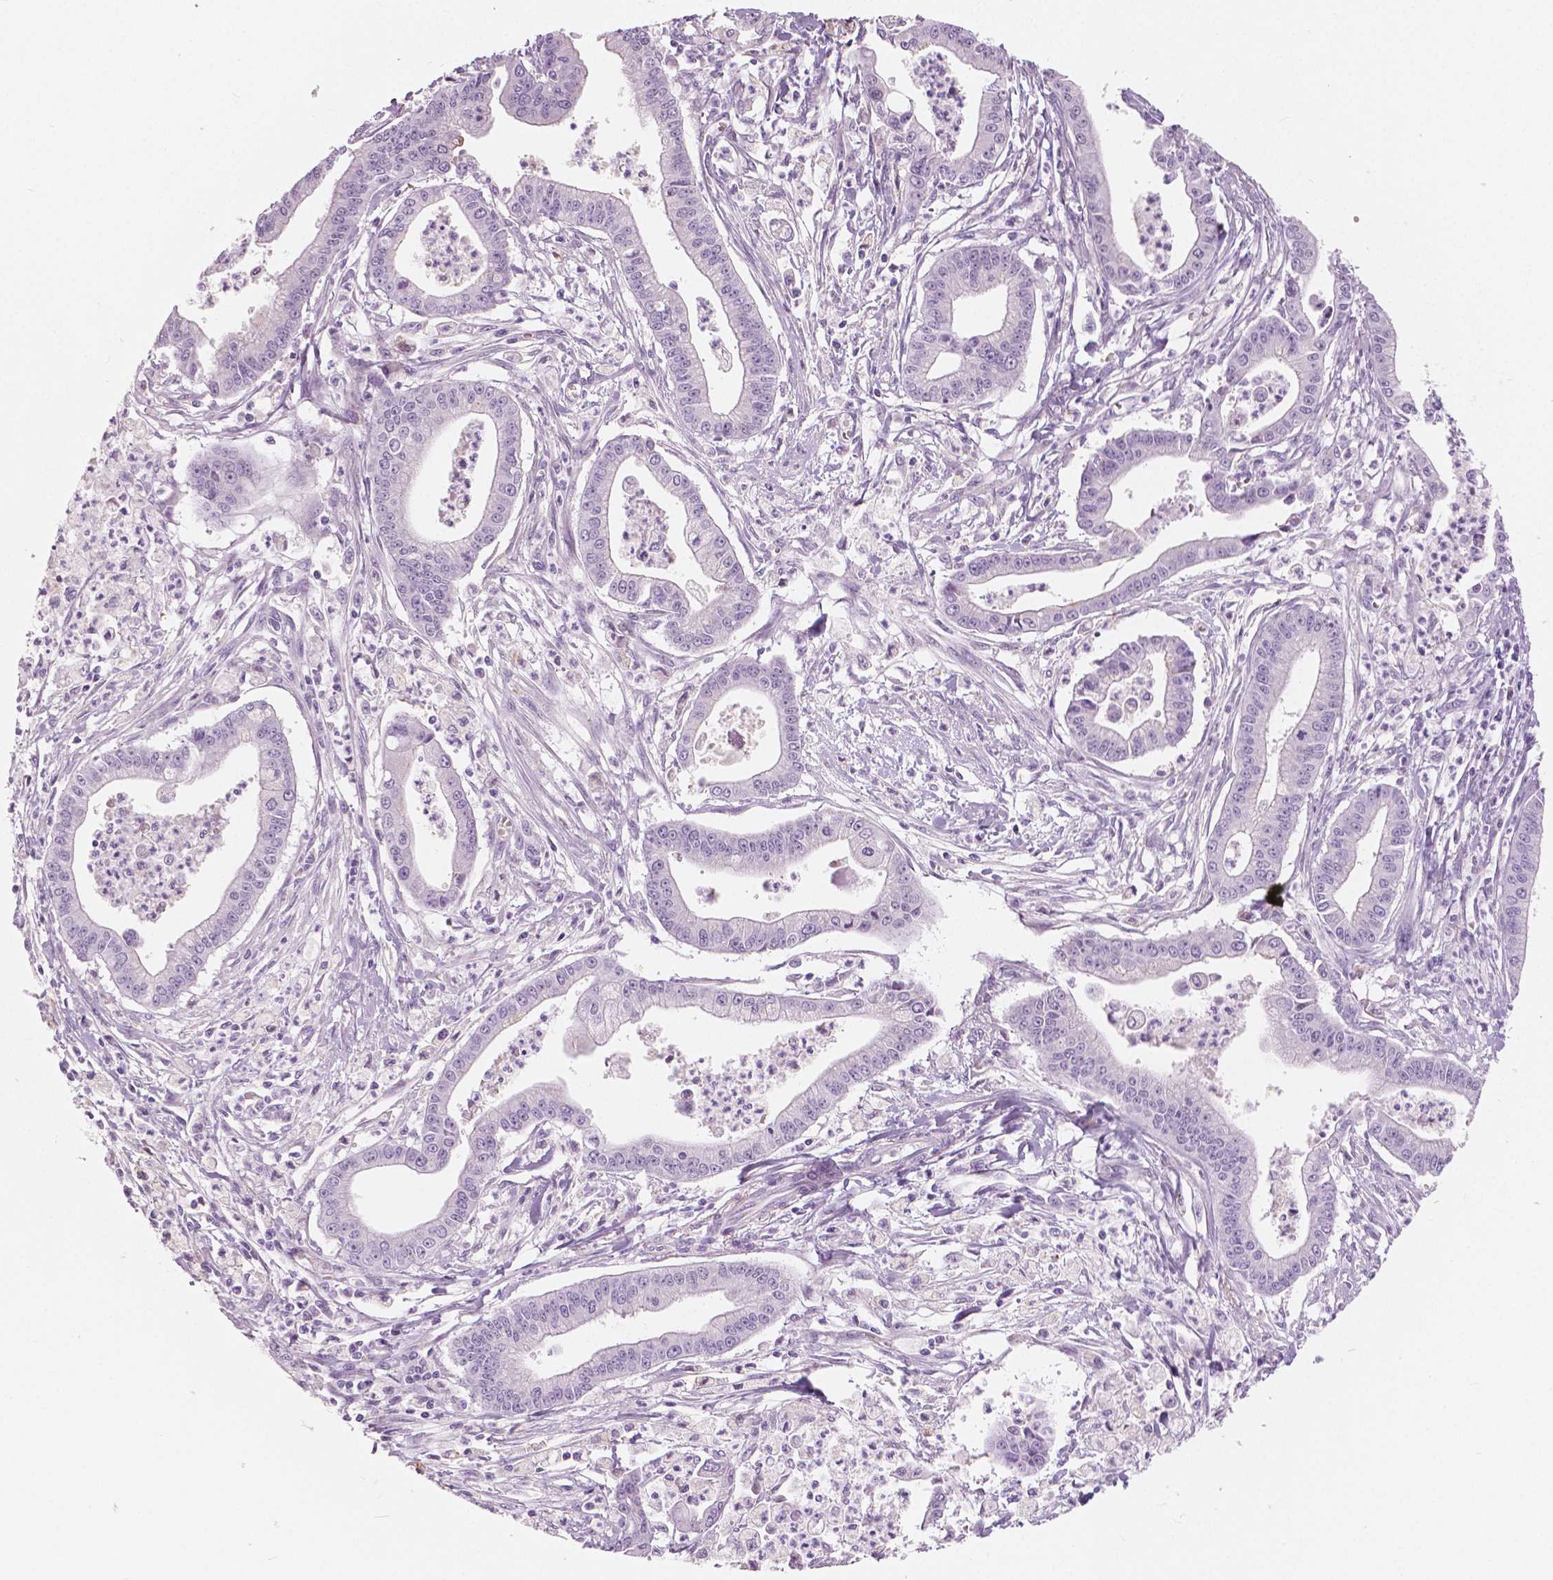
{"staining": {"intensity": "negative", "quantity": "none", "location": "none"}, "tissue": "pancreatic cancer", "cell_type": "Tumor cells", "image_type": "cancer", "snomed": [{"axis": "morphology", "description": "Adenocarcinoma, NOS"}, {"axis": "topography", "description": "Pancreas"}], "caption": "A histopathology image of pancreatic cancer stained for a protein displays no brown staining in tumor cells.", "gene": "A4GNT", "patient": {"sex": "female", "age": 65}}